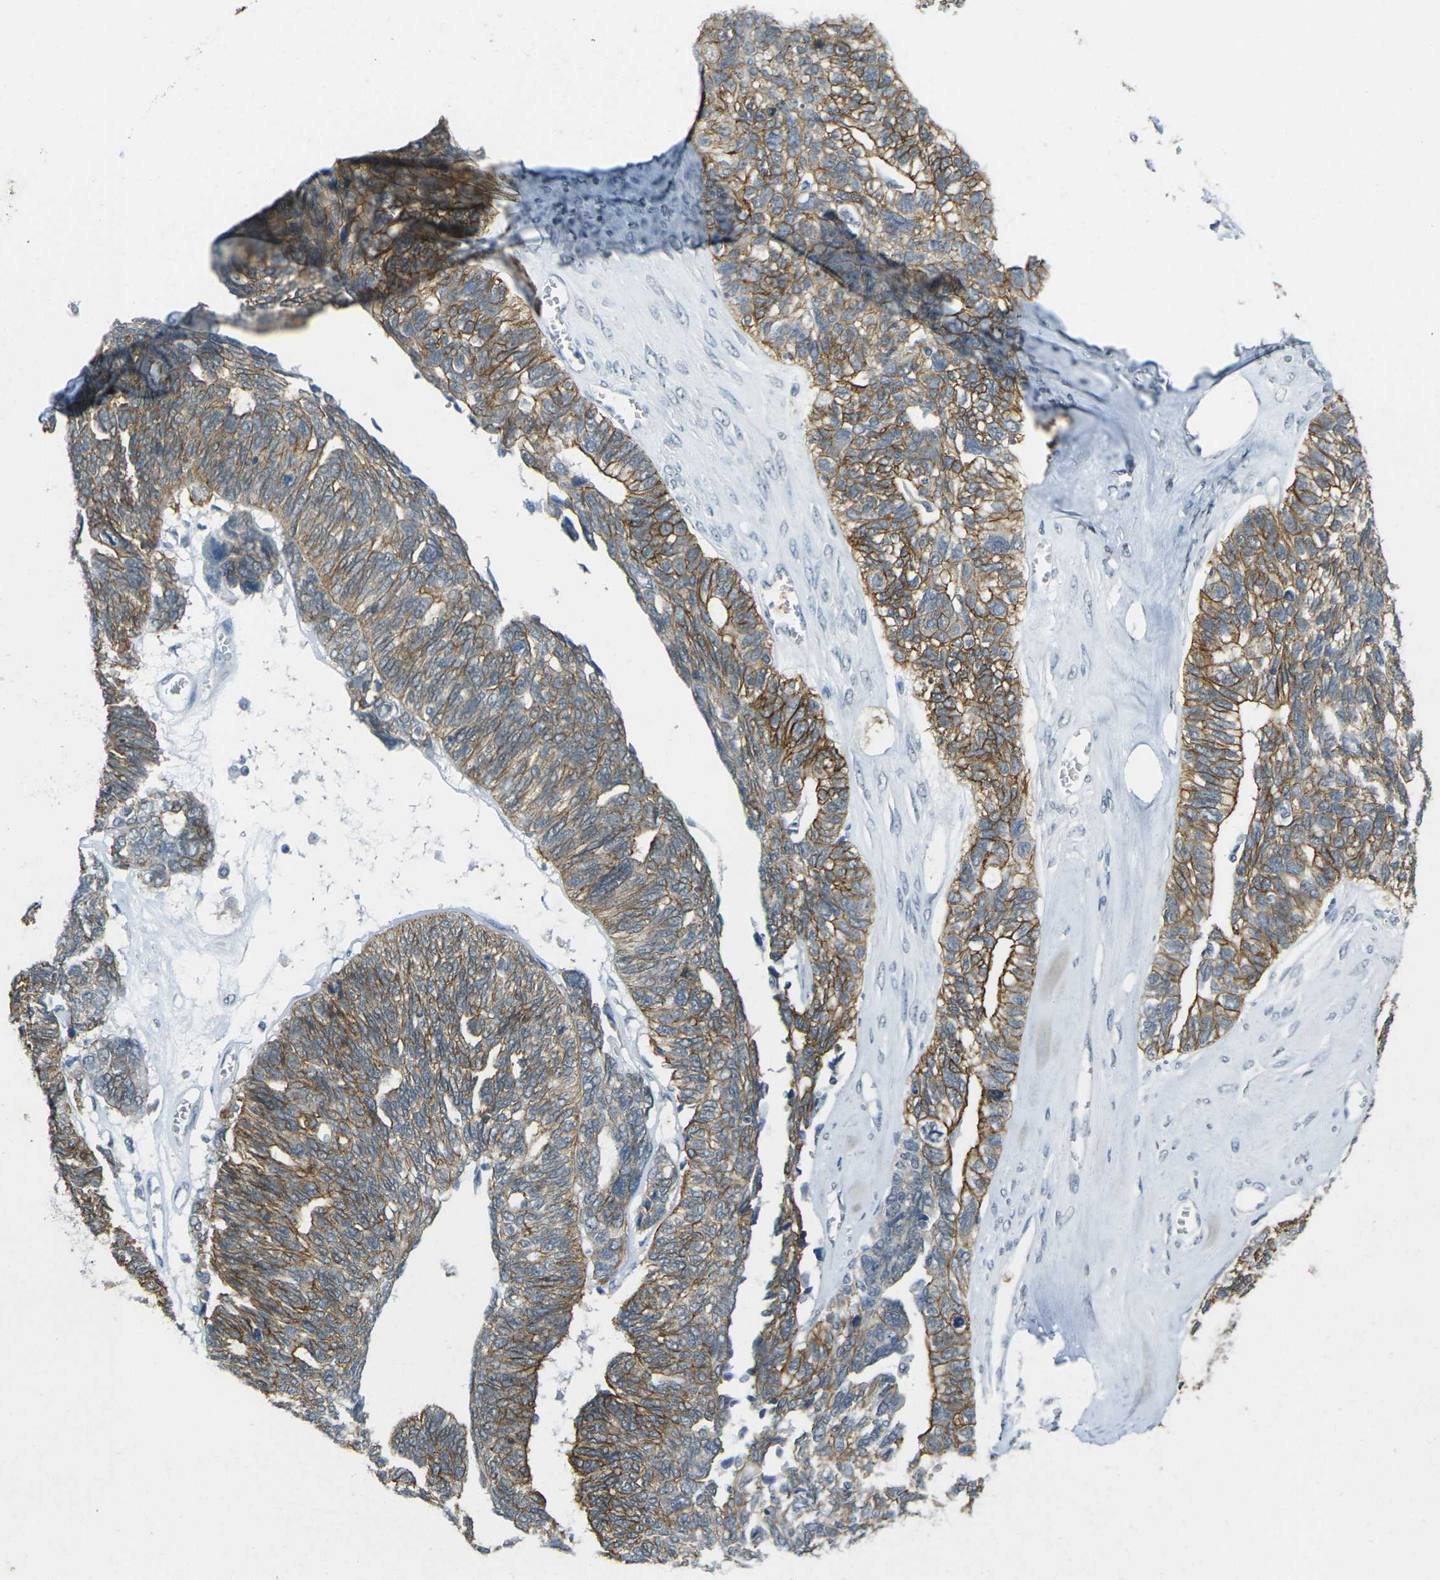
{"staining": {"intensity": "strong", "quantity": ">75%", "location": "cytoplasmic/membranous"}, "tissue": "ovarian cancer", "cell_type": "Tumor cells", "image_type": "cancer", "snomed": [{"axis": "morphology", "description": "Cystadenocarcinoma, serous, NOS"}, {"axis": "topography", "description": "Ovary"}], "caption": "Approximately >75% of tumor cells in human ovarian serous cystadenocarcinoma reveal strong cytoplasmic/membranous protein expression as visualized by brown immunohistochemical staining.", "gene": "SPTBN2", "patient": {"sex": "female", "age": 79}}